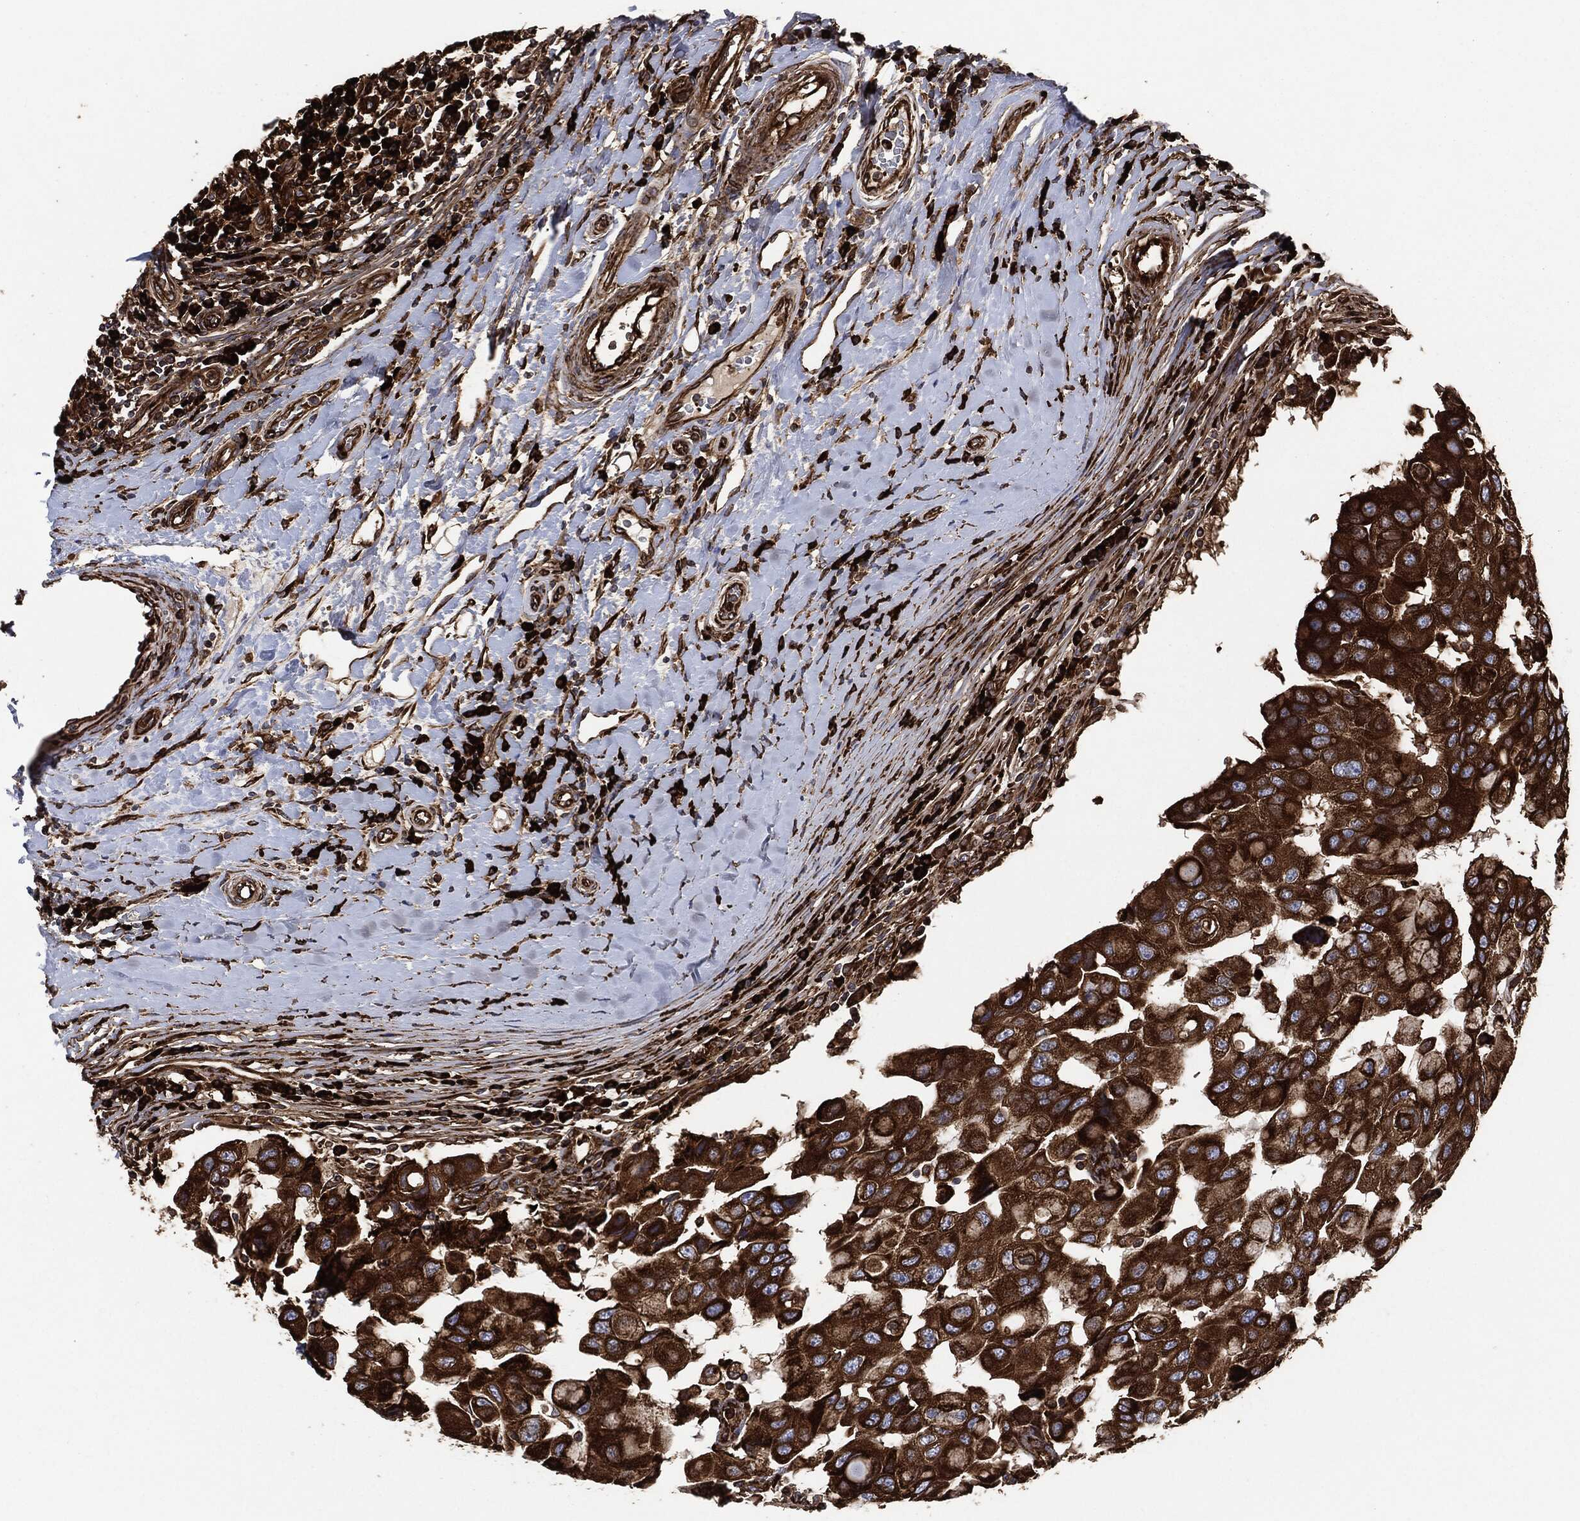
{"staining": {"intensity": "strong", "quantity": ">75%", "location": "cytoplasmic/membranous"}, "tissue": "breast cancer", "cell_type": "Tumor cells", "image_type": "cancer", "snomed": [{"axis": "morphology", "description": "Duct carcinoma"}, {"axis": "topography", "description": "Breast"}], "caption": "Strong cytoplasmic/membranous expression for a protein is identified in about >75% of tumor cells of breast cancer using immunohistochemistry.", "gene": "AMFR", "patient": {"sex": "female", "age": 27}}